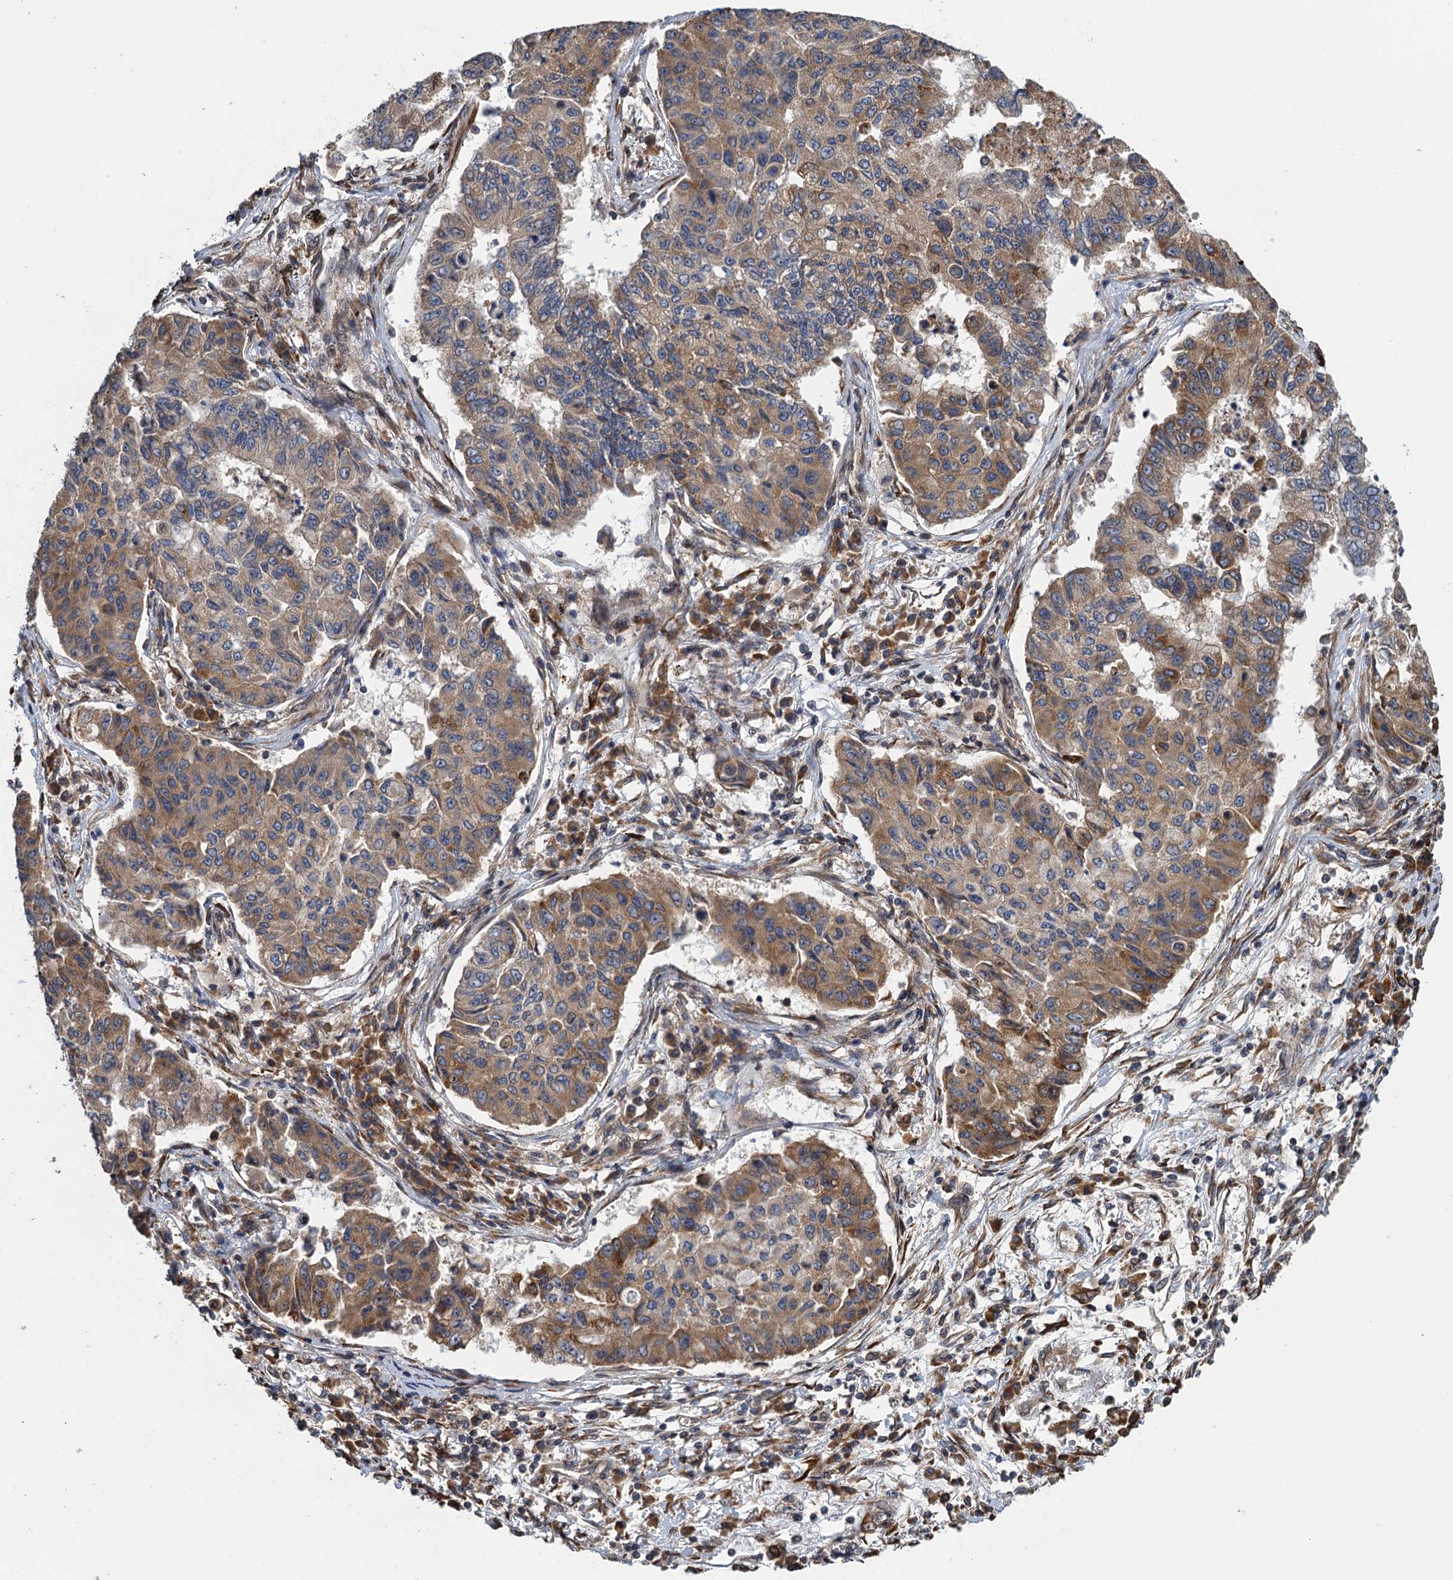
{"staining": {"intensity": "moderate", "quantity": ">75%", "location": "cytoplasmic/membranous"}, "tissue": "lung cancer", "cell_type": "Tumor cells", "image_type": "cancer", "snomed": [{"axis": "morphology", "description": "Squamous cell carcinoma, NOS"}, {"axis": "topography", "description": "Lung"}], "caption": "The immunohistochemical stain labels moderate cytoplasmic/membranous staining in tumor cells of lung squamous cell carcinoma tissue. (DAB (3,3'-diaminobenzidine) = brown stain, brightfield microscopy at high magnification).", "gene": "MDM1", "patient": {"sex": "male", "age": 74}}